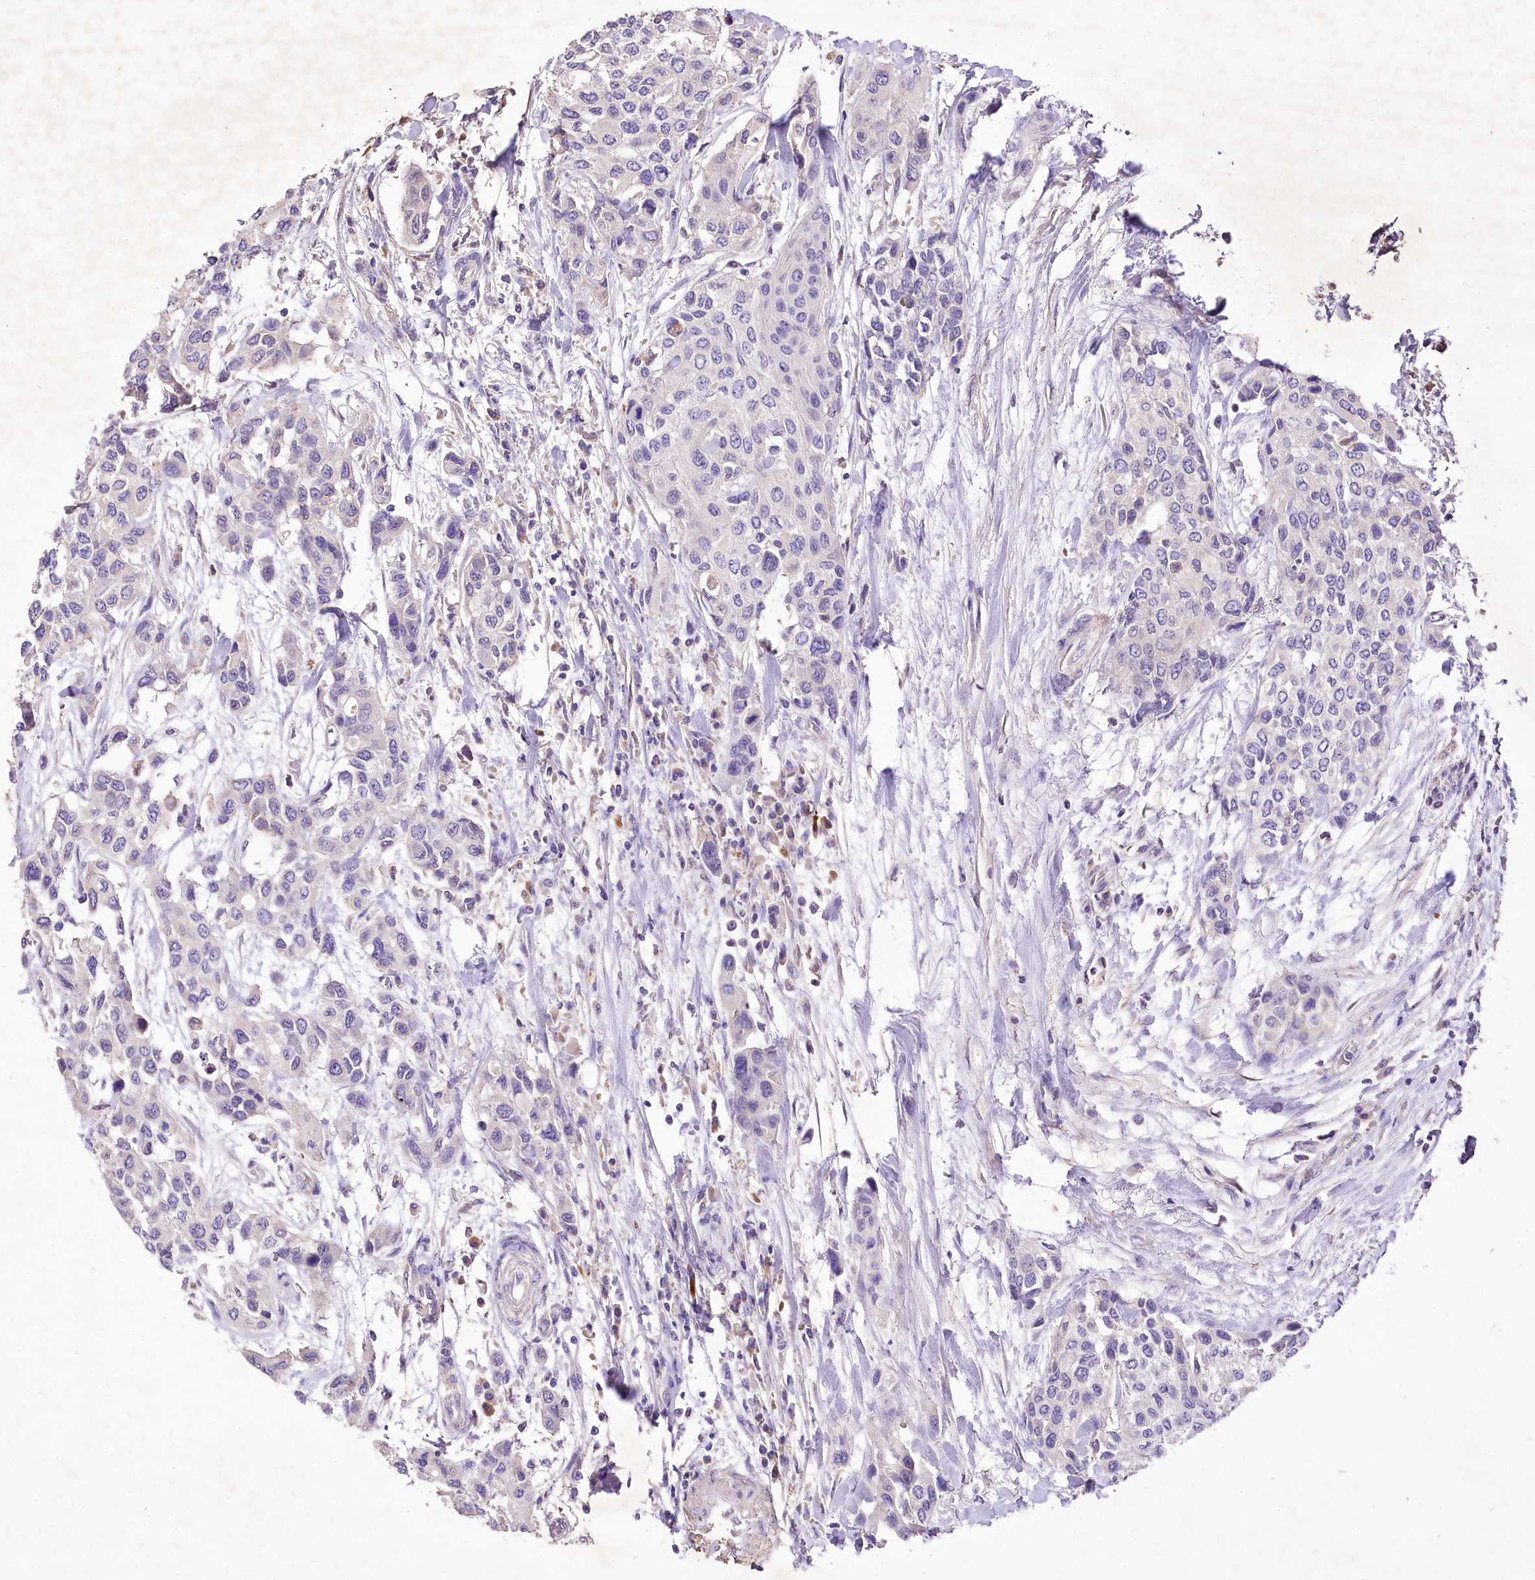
{"staining": {"intensity": "negative", "quantity": "none", "location": "none"}, "tissue": "urothelial cancer", "cell_type": "Tumor cells", "image_type": "cancer", "snomed": [{"axis": "morphology", "description": "Normal tissue, NOS"}, {"axis": "morphology", "description": "Urothelial carcinoma, High grade"}, {"axis": "topography", "description": "Vascular tissue"}, {"axis": "topography", "description": "Urinary bladder"}], "caption": "Immunohistochemistry of urothelial cancer shows no positivity in tumor cells.", "gene": "PCYOX1L", "patient": {"sex": "female", "age": 56}}